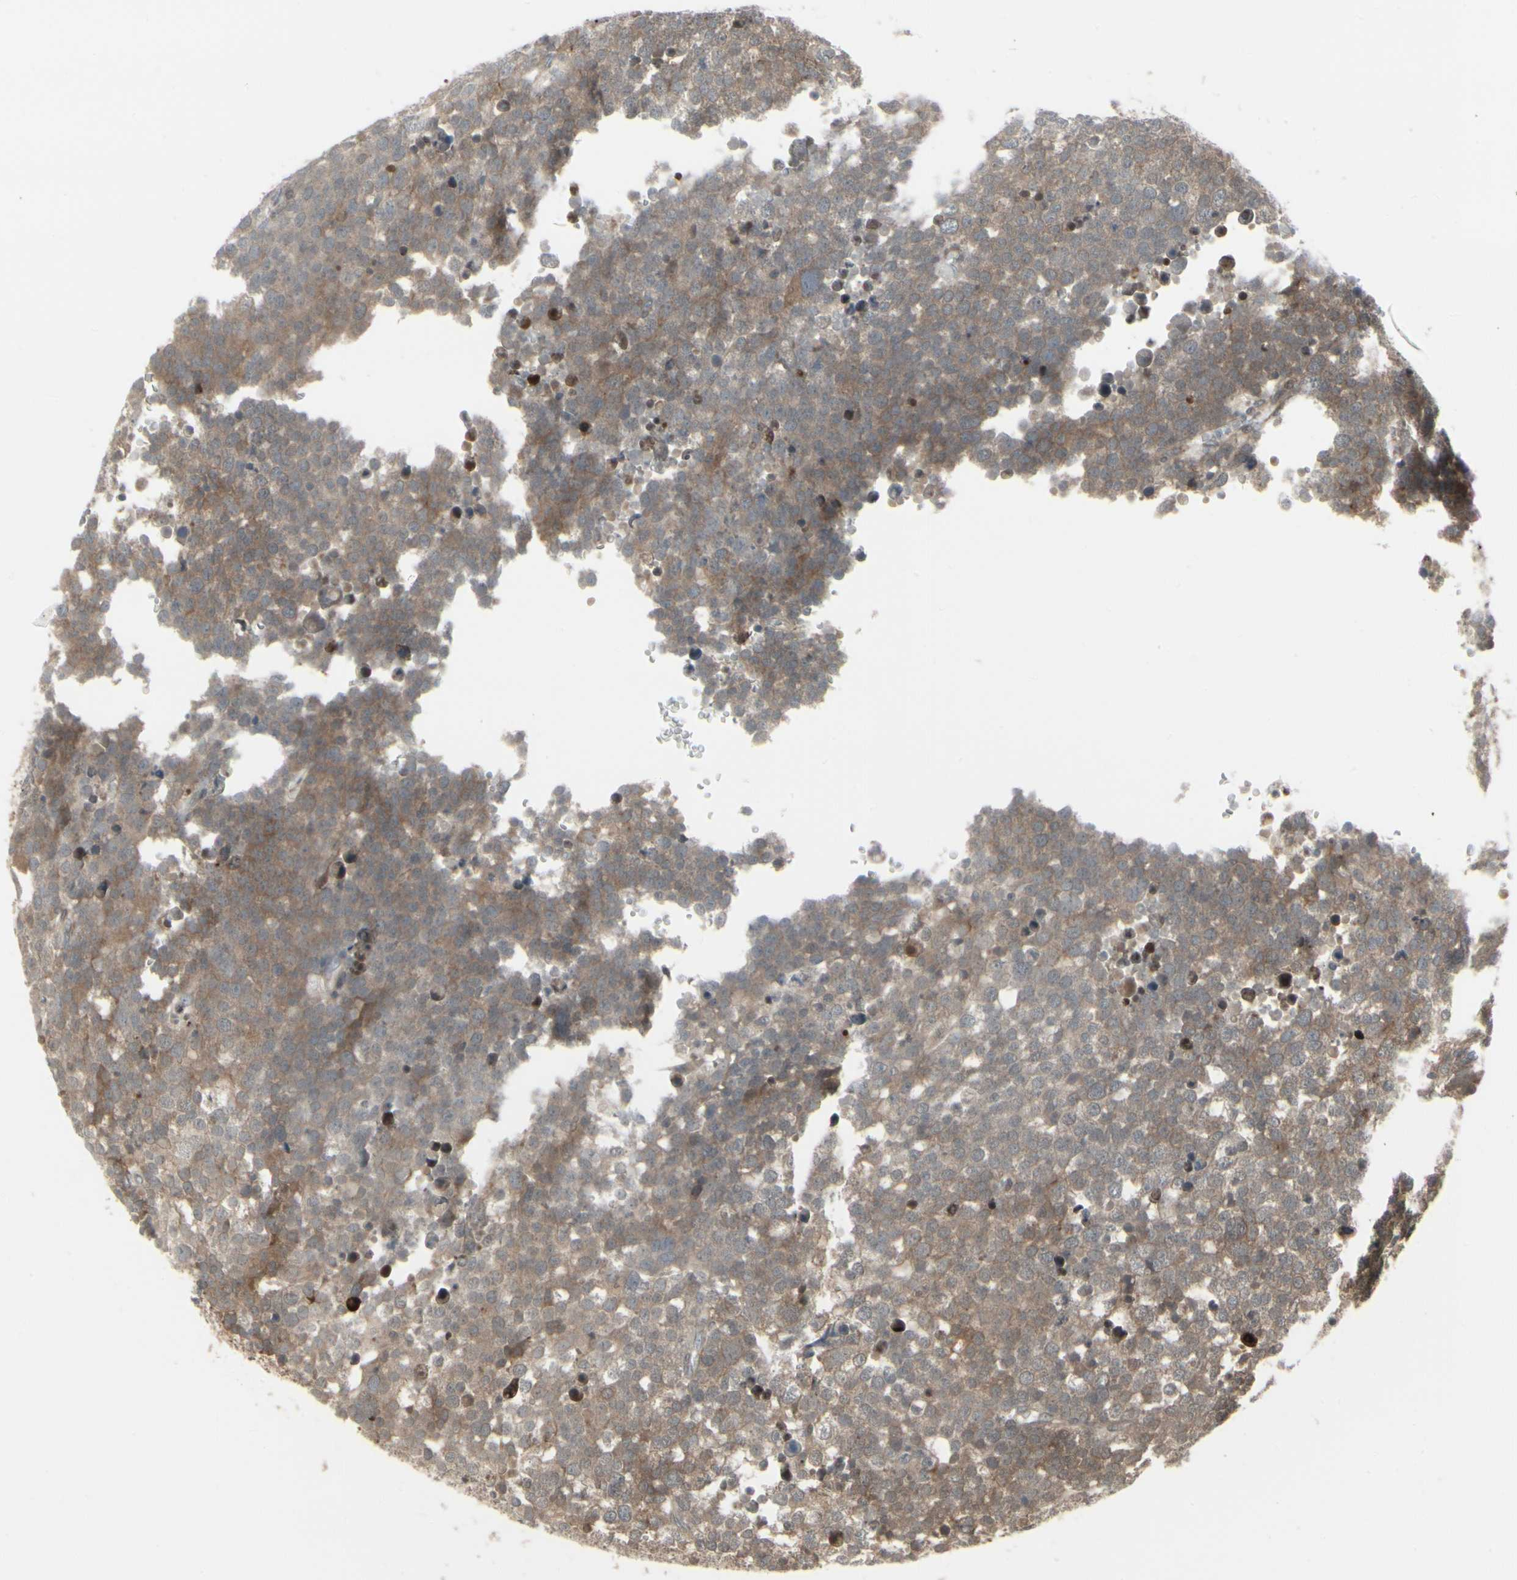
{"staining": {"intensity": "weak", "quantity": ">75%", "location": "cytoplasmic/membranous"}, "tissue": "testis cancer", "cell_type": "Tumor cells", "image_type": "cancer", "snomed": [{"axis": "morphology", "description": "Seminoma, NOS"}, {"axis": "topography", "description": "Testis"}], "caption": "Immunohistochemical staining of seminoma (testis) reveals low levels of weak cytoplasmic/membranous protein staining in about >75% of tumor cells. (DAB (3,3'-diaminobenzidine) IHC, brown staining for protein, blue staining for nuclei).", "gene": "IGFBP6", "patient": {"sex": "male", "age": 71}}